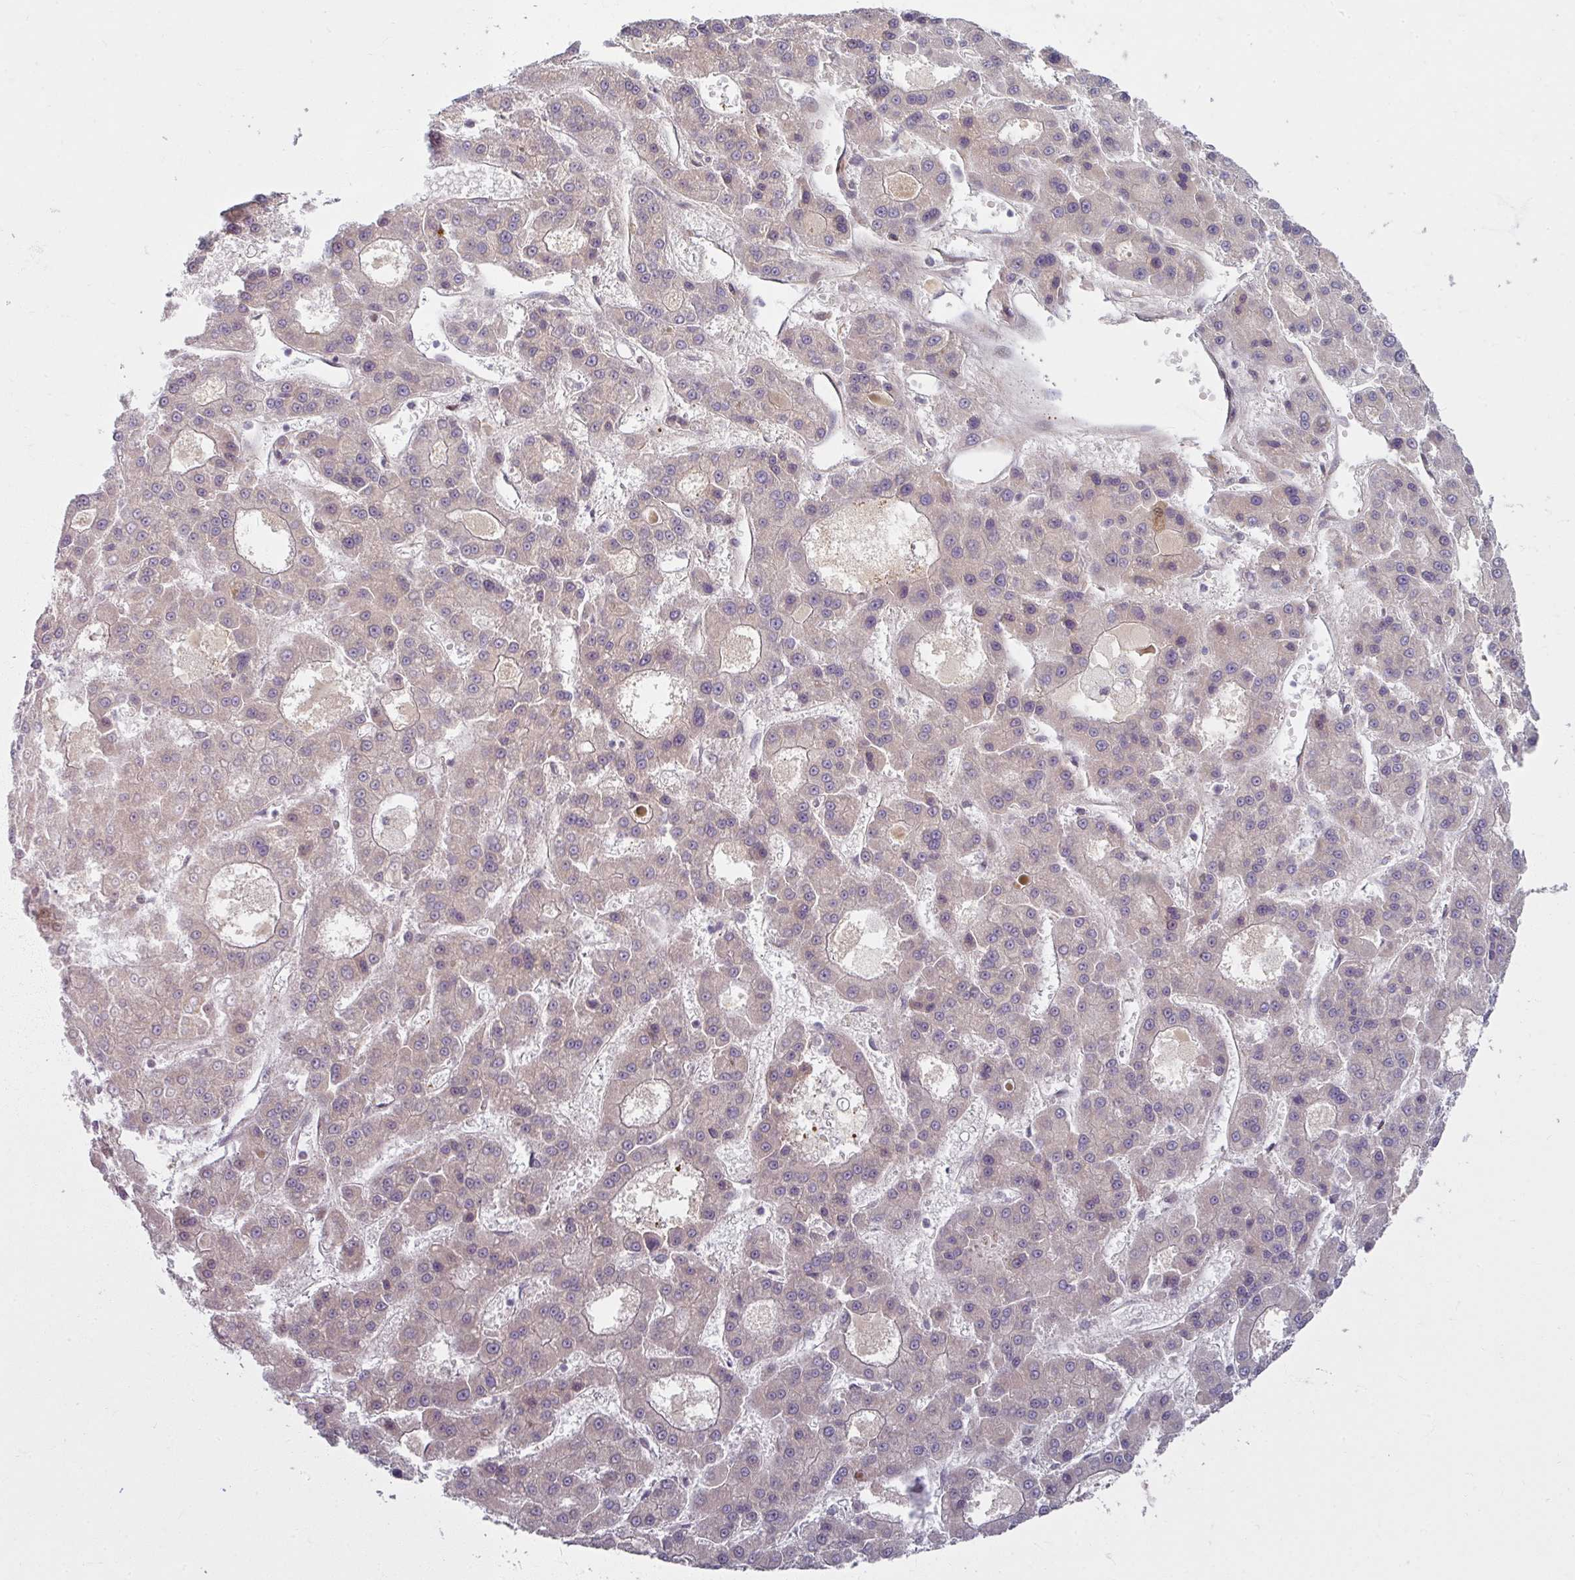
{"staining": {"intensity": "negative", "quantity": "none", "location": "none"}, "tissue": "liver cancer", "cell_type": "Tumor cells", "image_type": "cancer", "snomed": [{"axis": "morphology", "description": "Carcinoma, Hepatocellular, NOS"}, {"axis": "topography", "description": "Liver"}], "caption": "This is an IHC histopathology image of human liver hepatocellular carcinoma. There is no positivity in tumor cells.", "gene": "KLC3", "patient": {"sex": "male", "age": 70}}